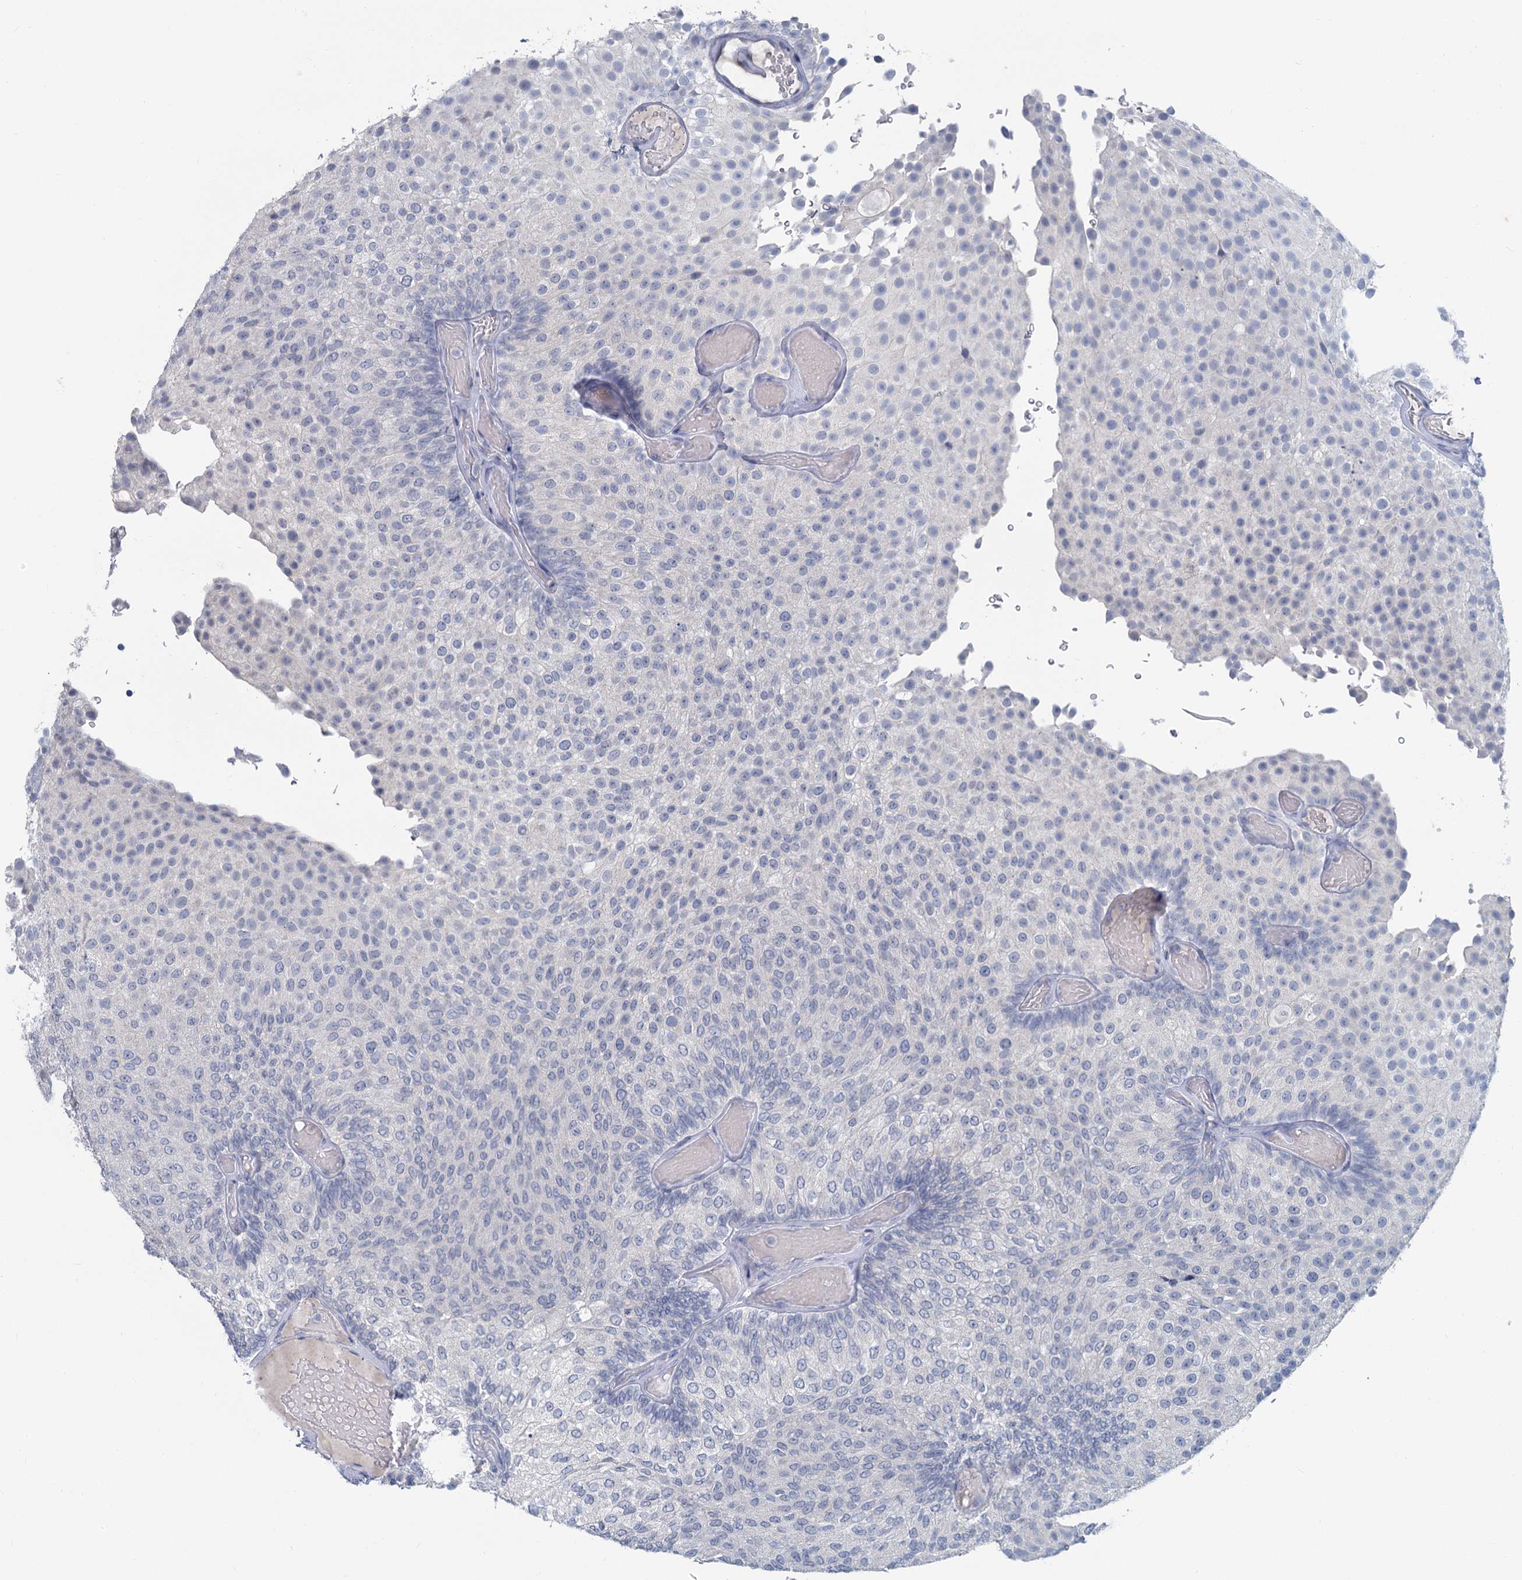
{"staining": {"intensity": "negative", "quantity": "none", "location": "none"}, "tissue": "urothelial cancer", "cell_type": "Tumor cells", "image_type": "cancer", "snomed": [{"axis": "morphology", "description": "Urothelial carcinoma, Low grade"}, {"axis": "topography", "description": "Urinary bladder"}], "caption": "The immunohistochemistry histopathology image has no significant staining in tumor cells of urothelial carcinoma (low-grade) tissue.", "gene": "CHGA", "patient": {"sex": "male", "age": 78}}